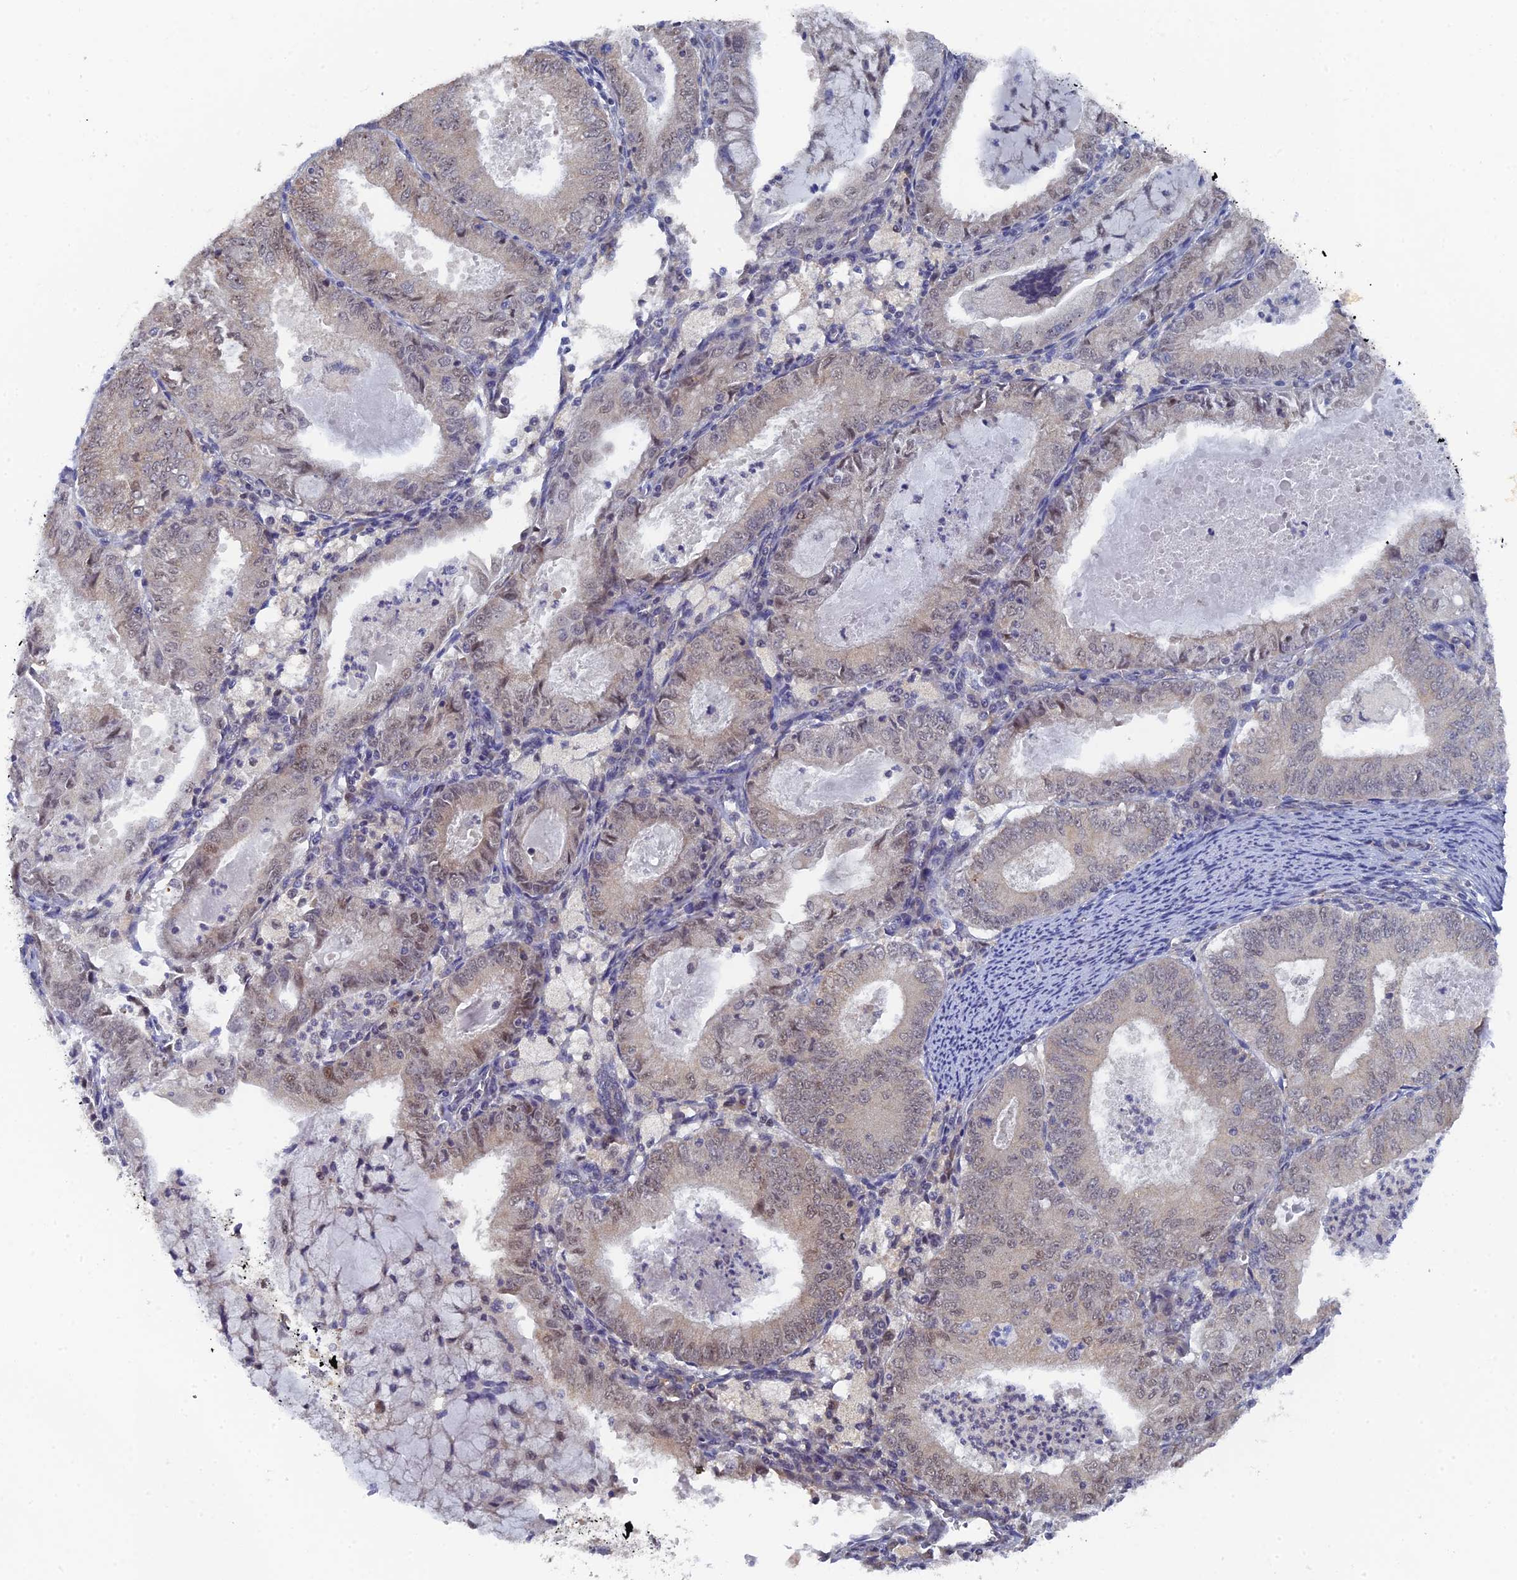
{"staining": {"intensity": "weak", "quantity": "<25%", "location": "nuclear"}, "tissue": "endometrial cancer", "cell_type": "Tumor cells", "image_type": "cancer", "snomed": [{"axis": "morphology", "description": "Adenocarcinoma, NOS"}, {"axis": "topography", "description": "Endometrium"}], "caption": "Tumor cells are negative for brown protein staining in endometrial cancer (adenocarcinoma).", "gene": "MIGA2", "patient": {"sex": "female", "age": 57}}